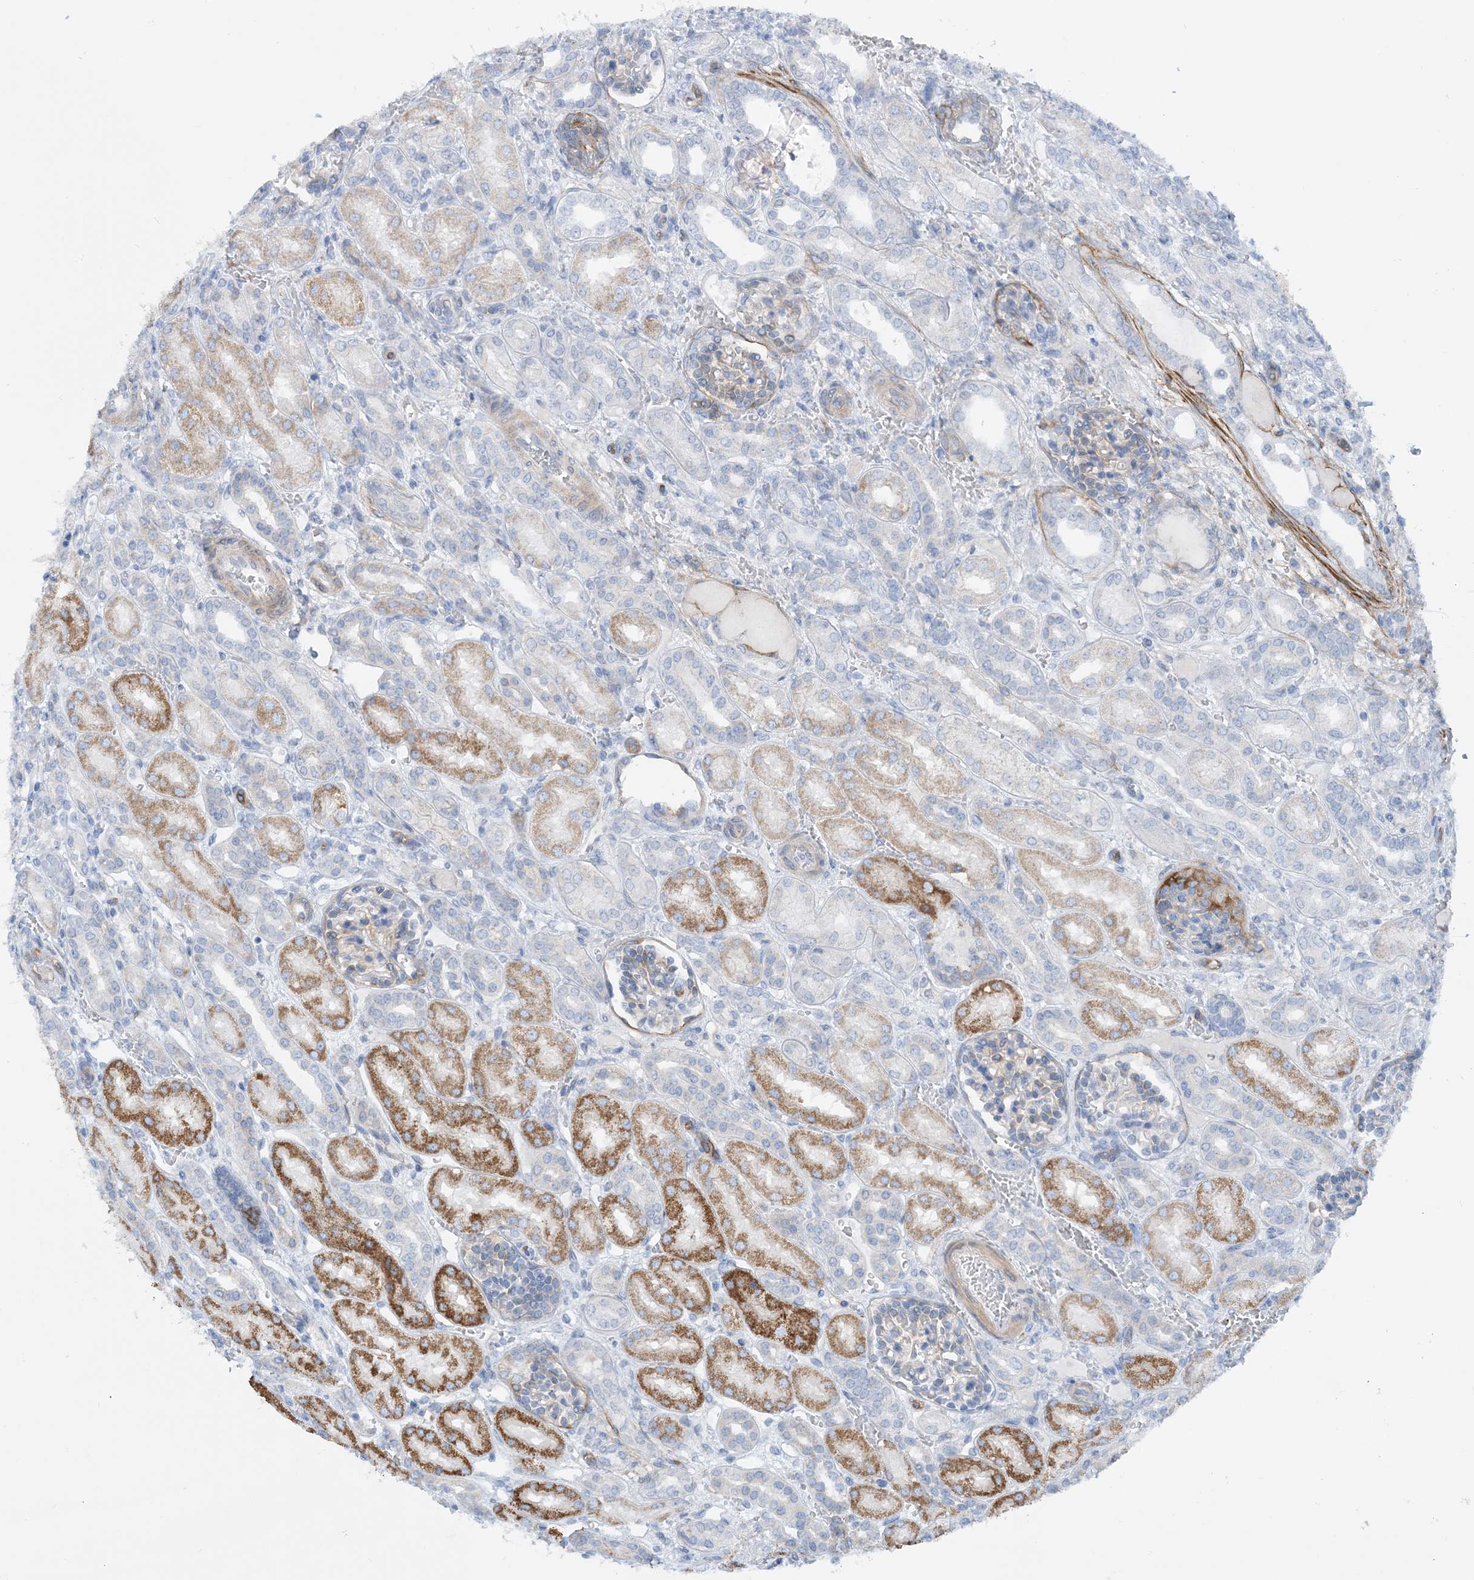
{"staining": {"intensity": "negative", "quantity": "none", "location": "none"}, "tissue": "kidney", "cell_type": "Cells in glomeruli", "image_type": "normal", "snomed": [{"axis": "morphology", "description": "Normal tissue, NOS"}, {"axis": "morphology", "description": "Neoplasm, malignant, NOS"}, {"axis": "topography", "description": "Kidney"}], "caption": "Immunohistochemical staining of benign human kidney reveals no significant staining in cells in glomeruli. (Stains: DAB (3,3'-diaminobenzidine) immunohistochemistry (IHC) with hematoxylin counter stain, Microscopy: brightfield microscopy at high magnification).", "gene": "EIF2A", "patient": {"sex": "female", "age": 1}}